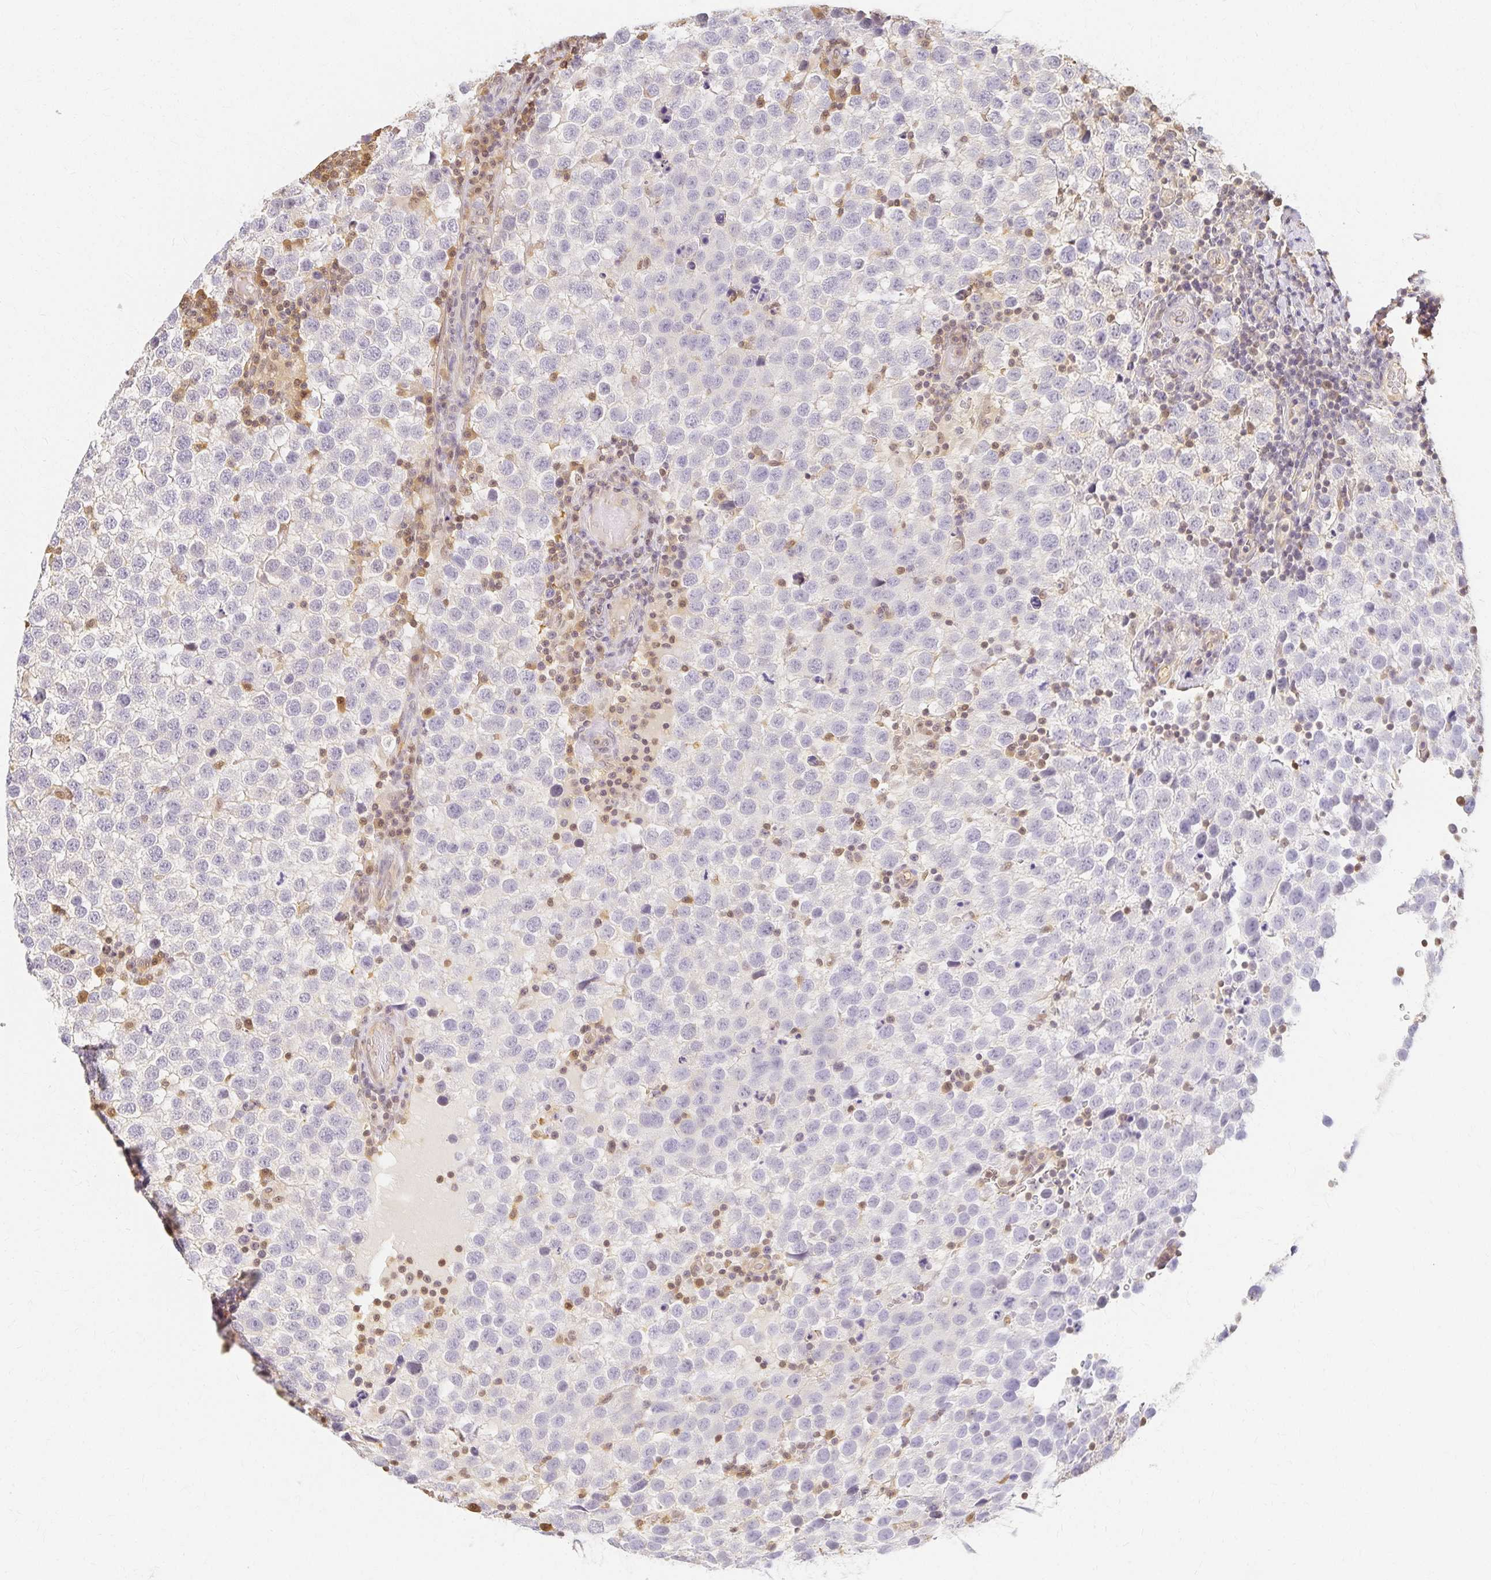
{"staining": {"intensity": "negative", "quantity": "none", "location": "none"}, "tissue": "testis cancer", "cell_type": "Tumor cells", "image_type": "cancer", "snomed": [{"axis": "morphology", "description": "Seminoma, NOS"}, {"axis": "topography", "description": "Testis"}], "caption": "This image is of testis cancer (seminoma) stained with IHC to label a protein in brown with the nuclei are counter-stained blue. There is no staining in tumor cells. The staining was performed using DAB (3,3'-diaminobenzidine) to visualize the protein expression in brown, while the nuclei were stained in blue with hematoxylin (Magnification: 20x).", "gene": "AZGP1", "patient": {"sex": "male", "age": 34}}